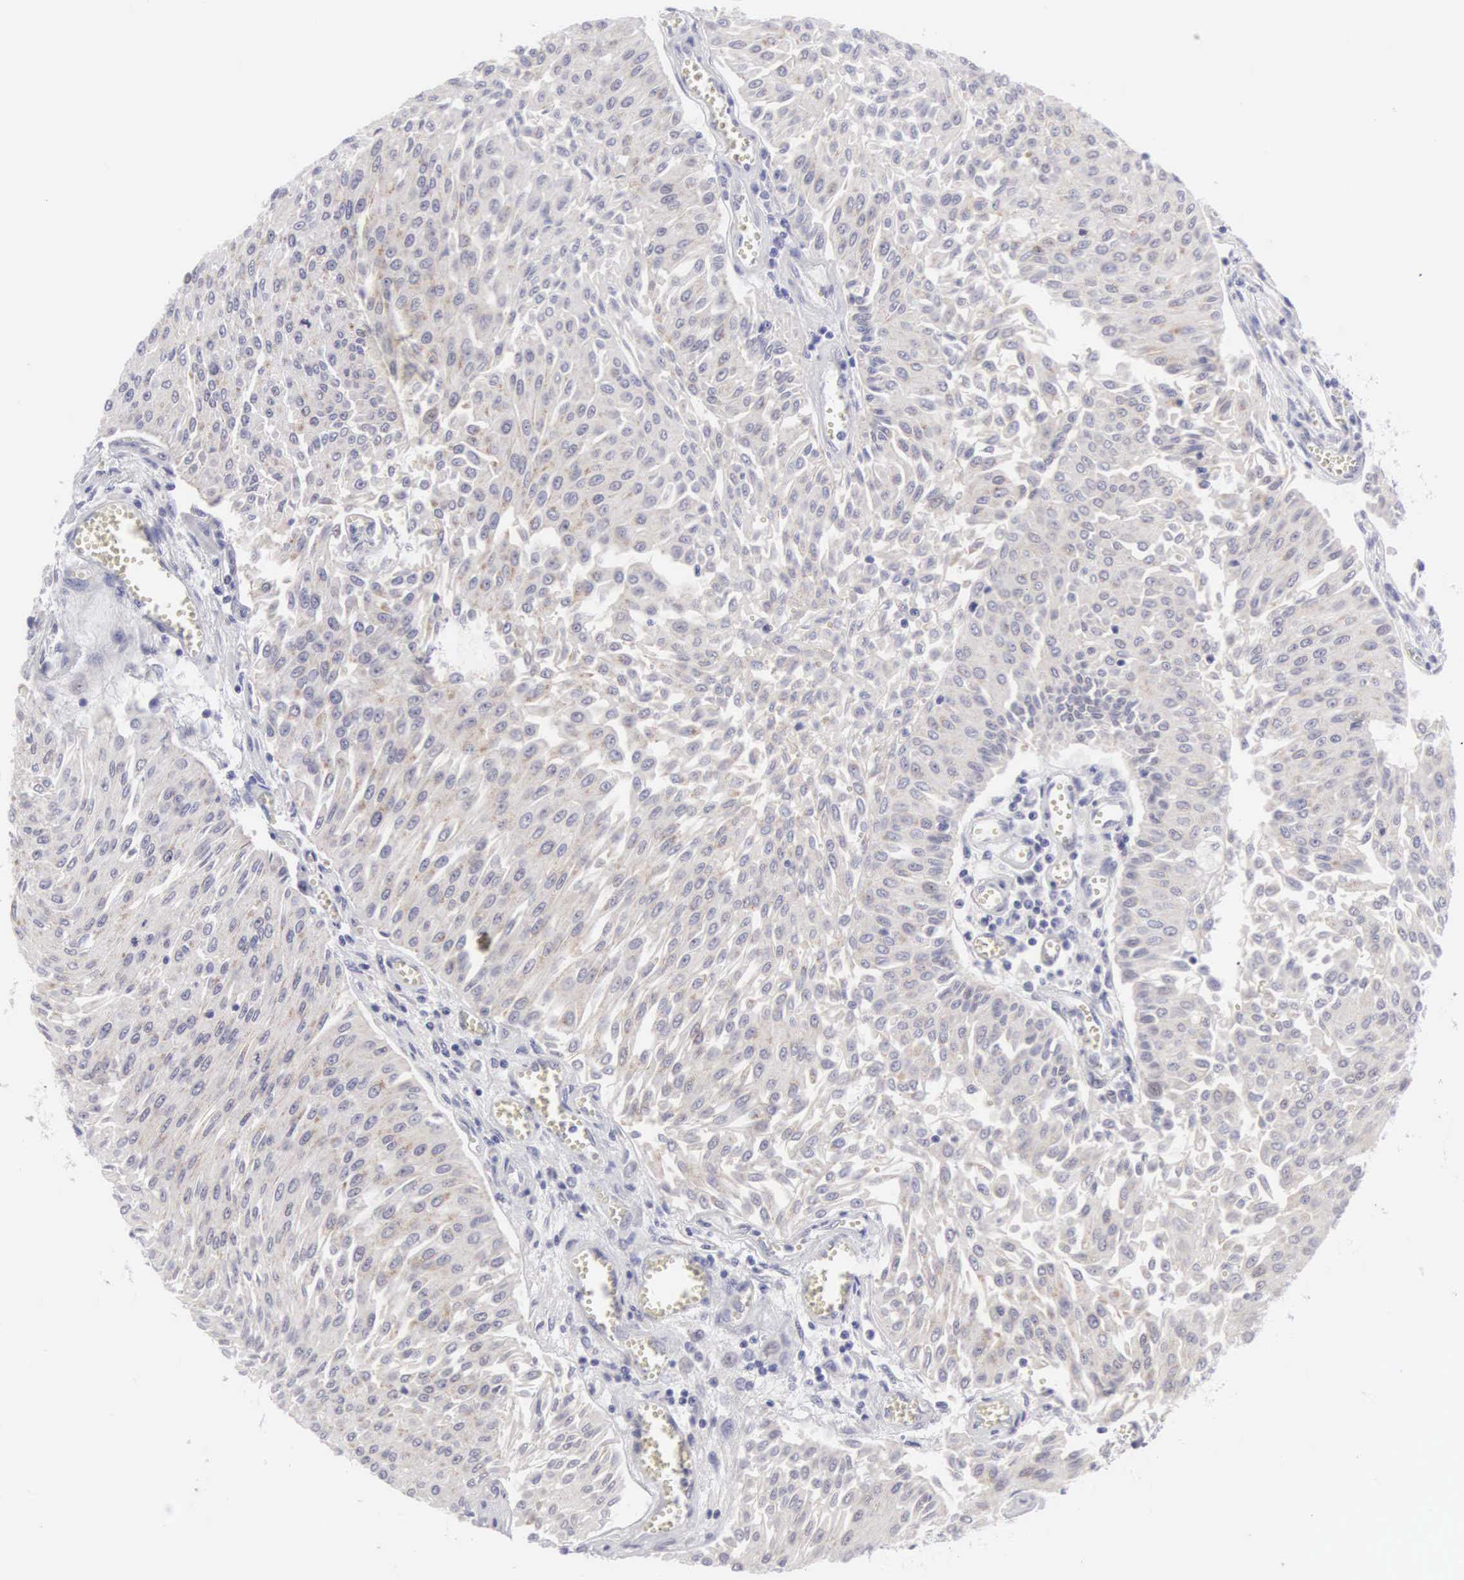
{"staining": {"intensity": "weak", "quantity": ">75%", "location": "cytoplasmic/membranous"}, "tissue": "urothelial cancer", "cell_type": "Tumor cells", "image_type": "cancer", "snomed": [{"axis": "morphology", "description": "Urothelial carcinoma, Low grade"}, {"axis": "topography", "description": "Urinary bladder"}], "caption": "Immunohistochemical staining of urothelial carcinoma (low-grade) displays low levels of weak cytoplasmic/membranous staining in approximately >75% of tumor cells.", "gene": "SOX11", "patient": {"sex": "male", "age": 86}}